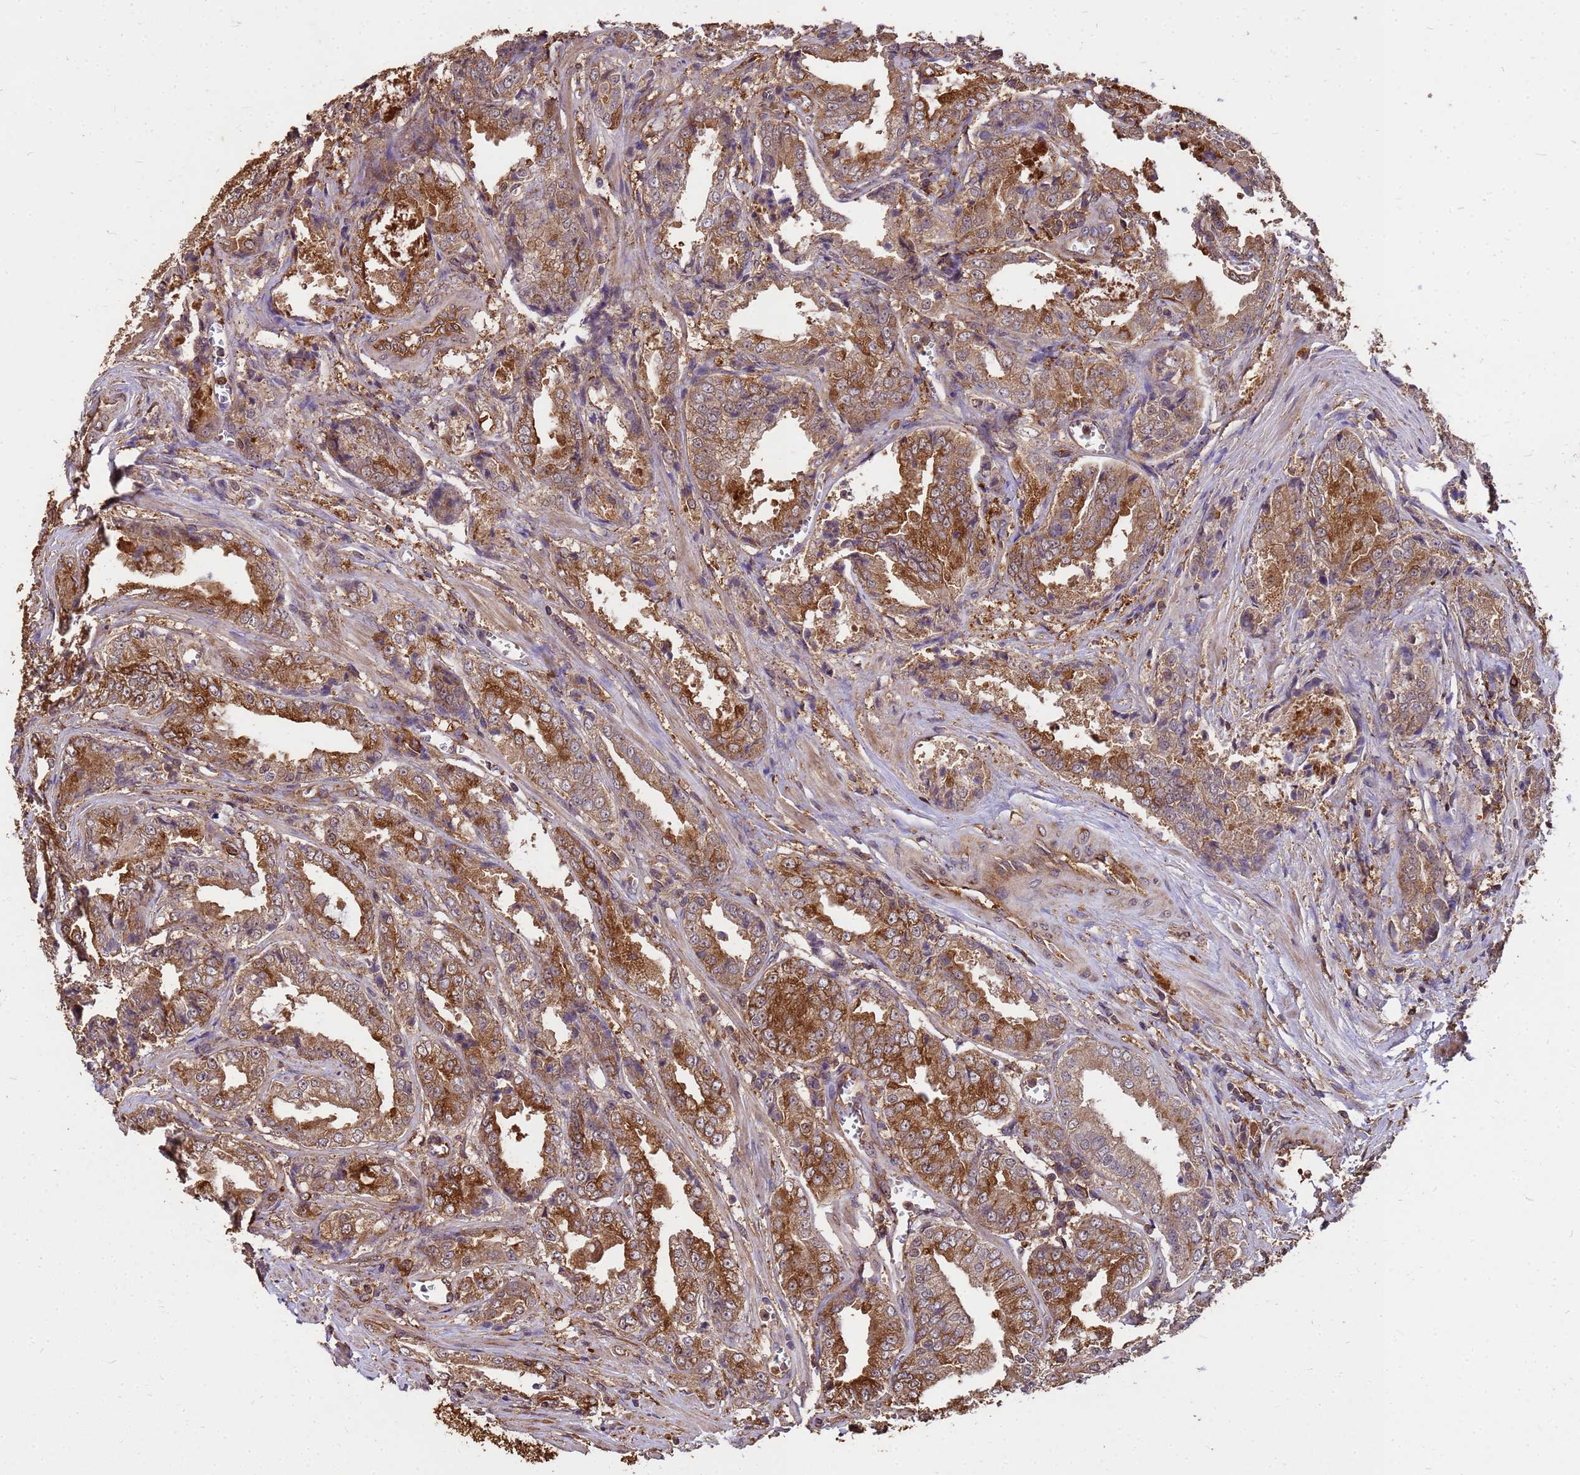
{"staining": {"intensity": "moderate", "quantity": ">75%", "location": "cytoplasmic/membranous"}, "tissue": "prostate cancer", "cell_type": "Tumor cells", "image_type": "cancer", "snomed": [{"axis": "morphology", "description": "Adenocarcinoma, High grade"}, {"axis": "topography", "description": "Prostate"}], "caption": "Immunohistochemical staining of prostate cancer exhibits medium levels of moderate cytoplasmic/membranous protein positivity in about >75% of tumor cells. (DAB = brown stain, brightfield microscopy at high magnification).", "gene": "ZNF618", "patient": {"sex": "male", "age": 72}}